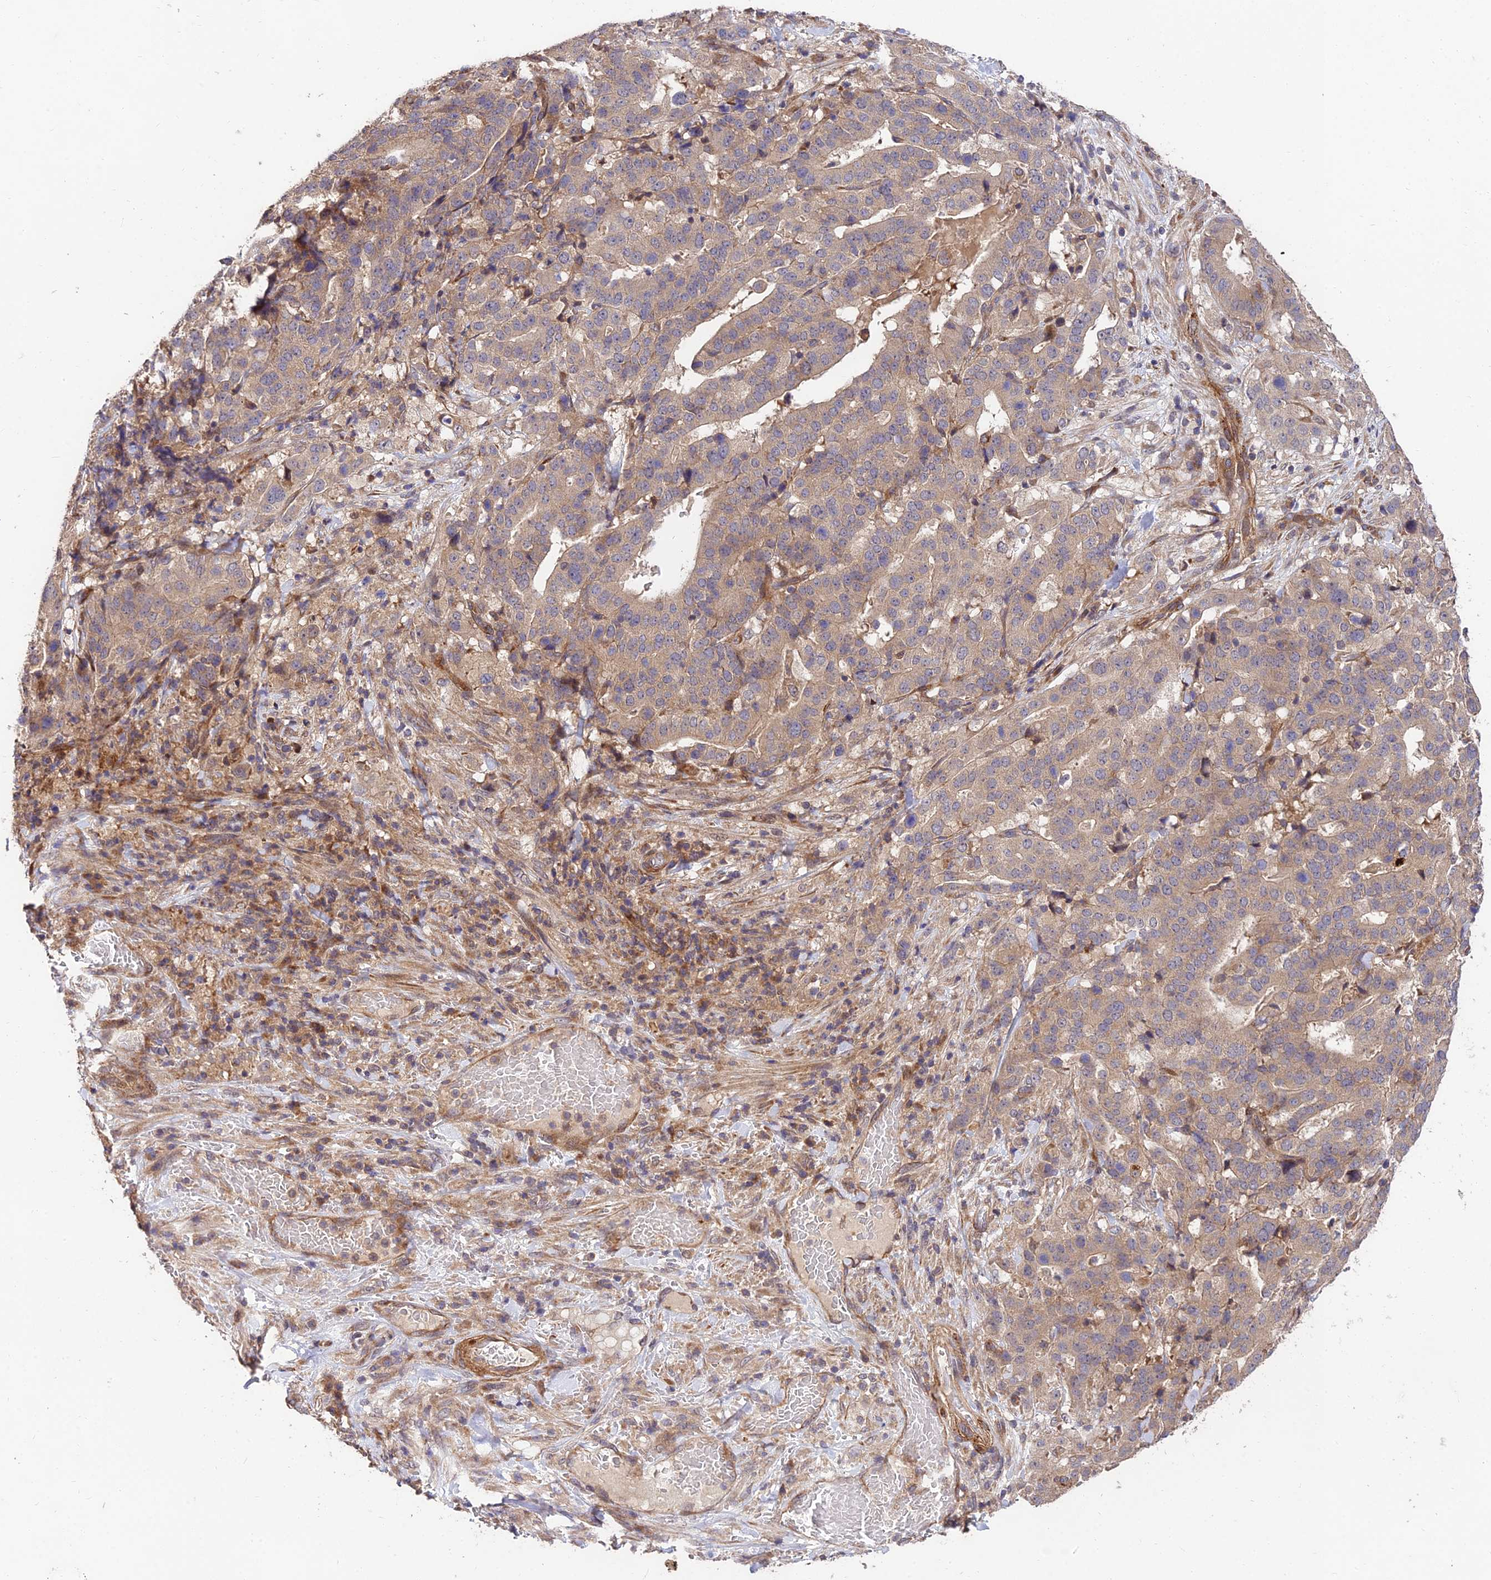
{"staining": {"intensity": "weak", "quantity": "25%-75%", "location": "cytoplasmic/membranous"}, "tissue": "stomach cancer", "cell_type": "Tumor cells", "image_type": "cancer", "snomed": [{"axis": "morphology", "description": "Adenocarcinoma, NOS"}, {"axis": "topography", "description": "Stomach"}], "caption": "Human stomach adenocarcinoma stained for a protein (brown) reveals weak cytoplasmic/membranous positive expression in approximately 25%-75% of tumor cells.", "gene": "MKKS", "patient": {"sex": "male", "age": 48}}